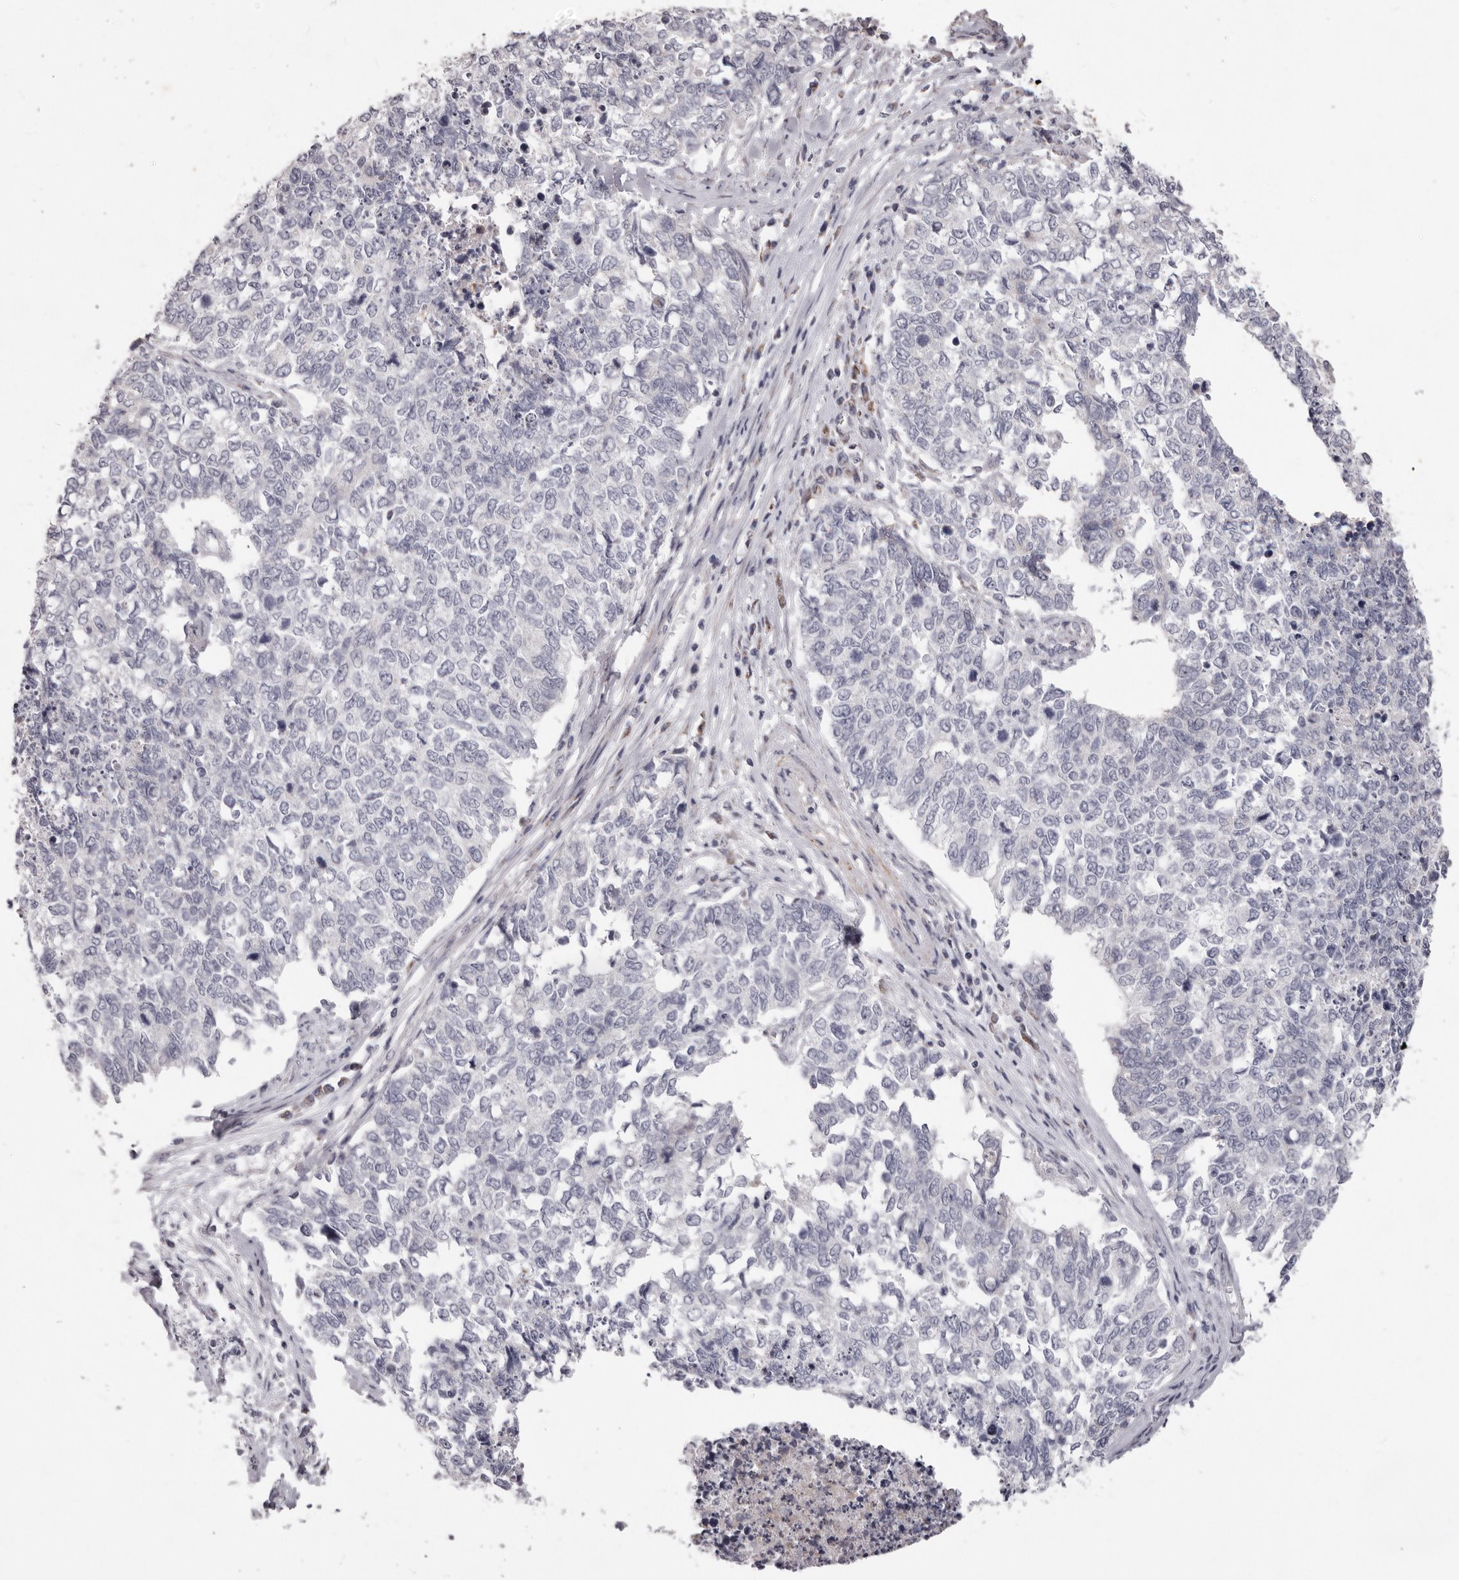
{"staining": {"intensity": "negative", "quantity": "none", "location": "none"}, "tissue": "cervical cancer", "cell_type": "Tumor cells", "image_type": "cancer", "snomed": [{"axis": "morphology", "description": "Squamous cell carcinoma, NOS"}, {"axis": "topography", "description": "Cervix"}], "caption": "There is no significant expression in tumor cells of cervical cancer (squamous cell carcinoma).", "gene": "PRMT2", "patient": {"sex": "female", "age": 63}}